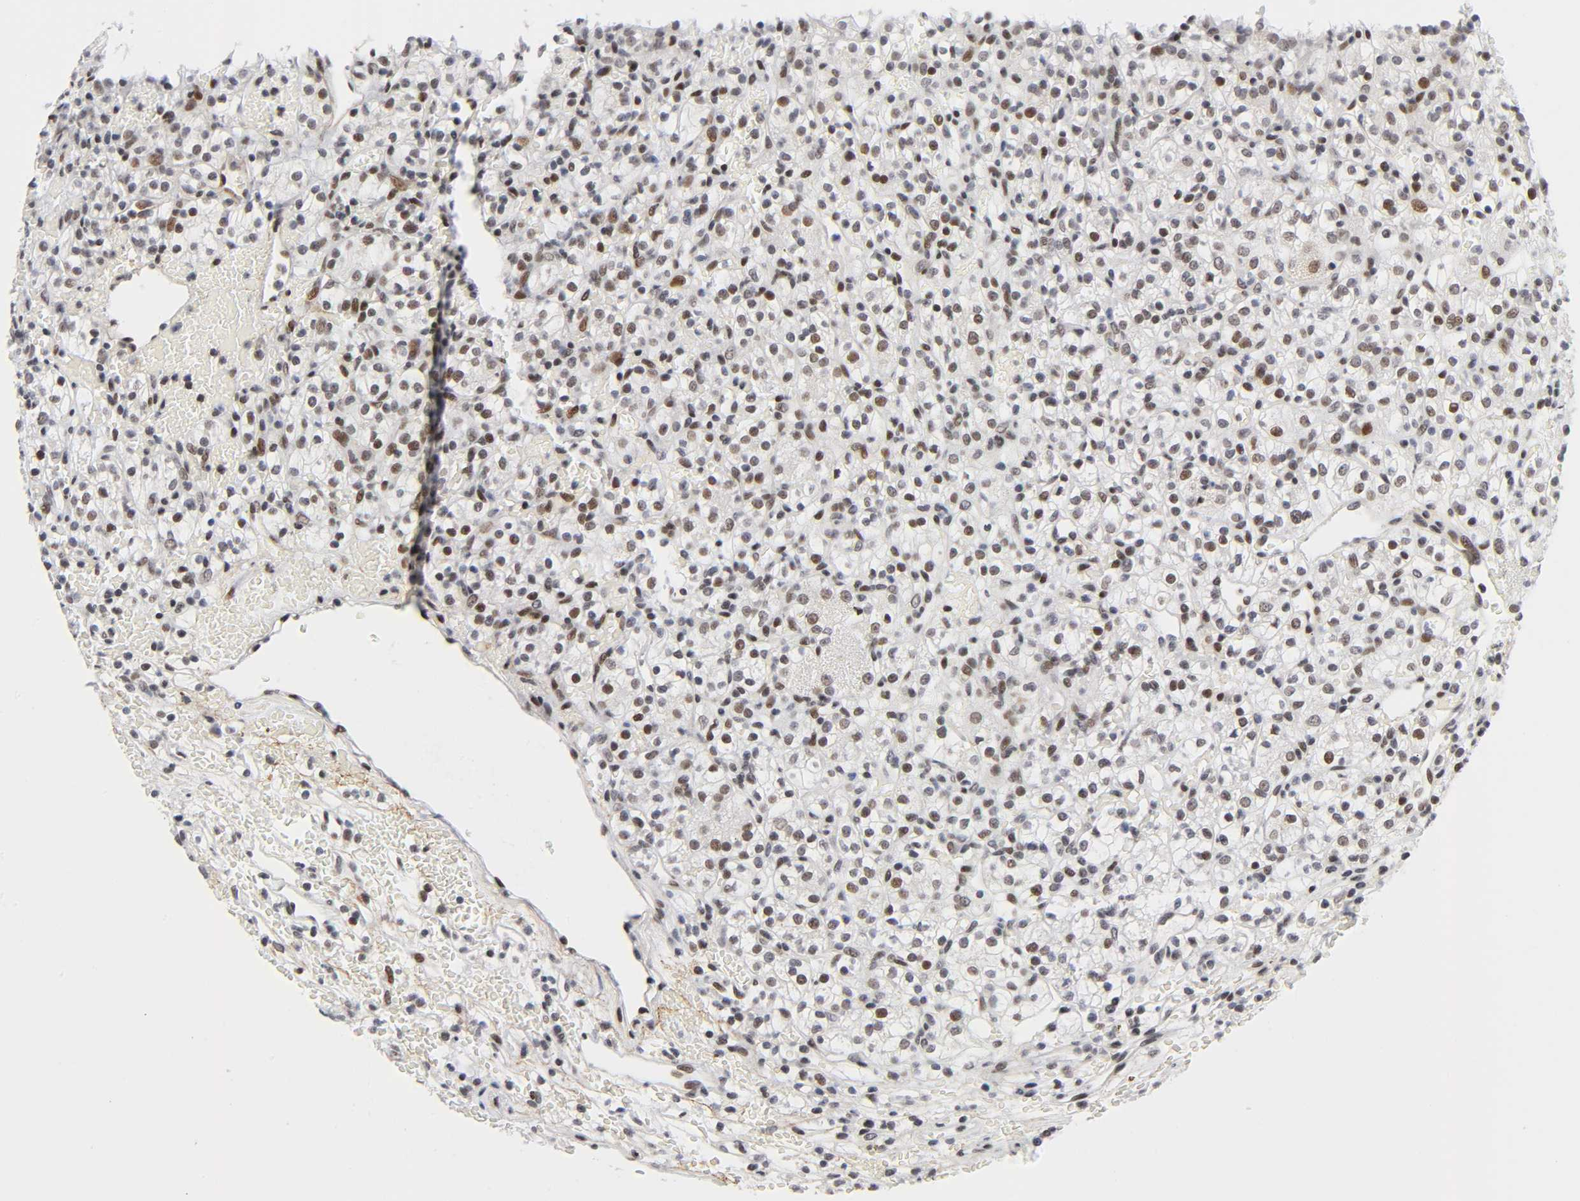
{"staining": {"intensity": "moderate", "quantity": "25%-75%", "location": "nuclear"}, "tissue": "renal cancer", "cell_type": "Tumor cells", "image_type": "cancer", "snomed": [{"axis": "morphology", "description": "Adenocarcinoma, NOS"}, {"axis": "topography", "description": "Kidney"}], "caption": "Human adenocarcinoma (renal) stained with a brown dye displays moderate nuclear positive positivity in about 25%-75% of tumor cells.", "gene": "DIDO1", "patient": {"sex": "female", "age": 60}}